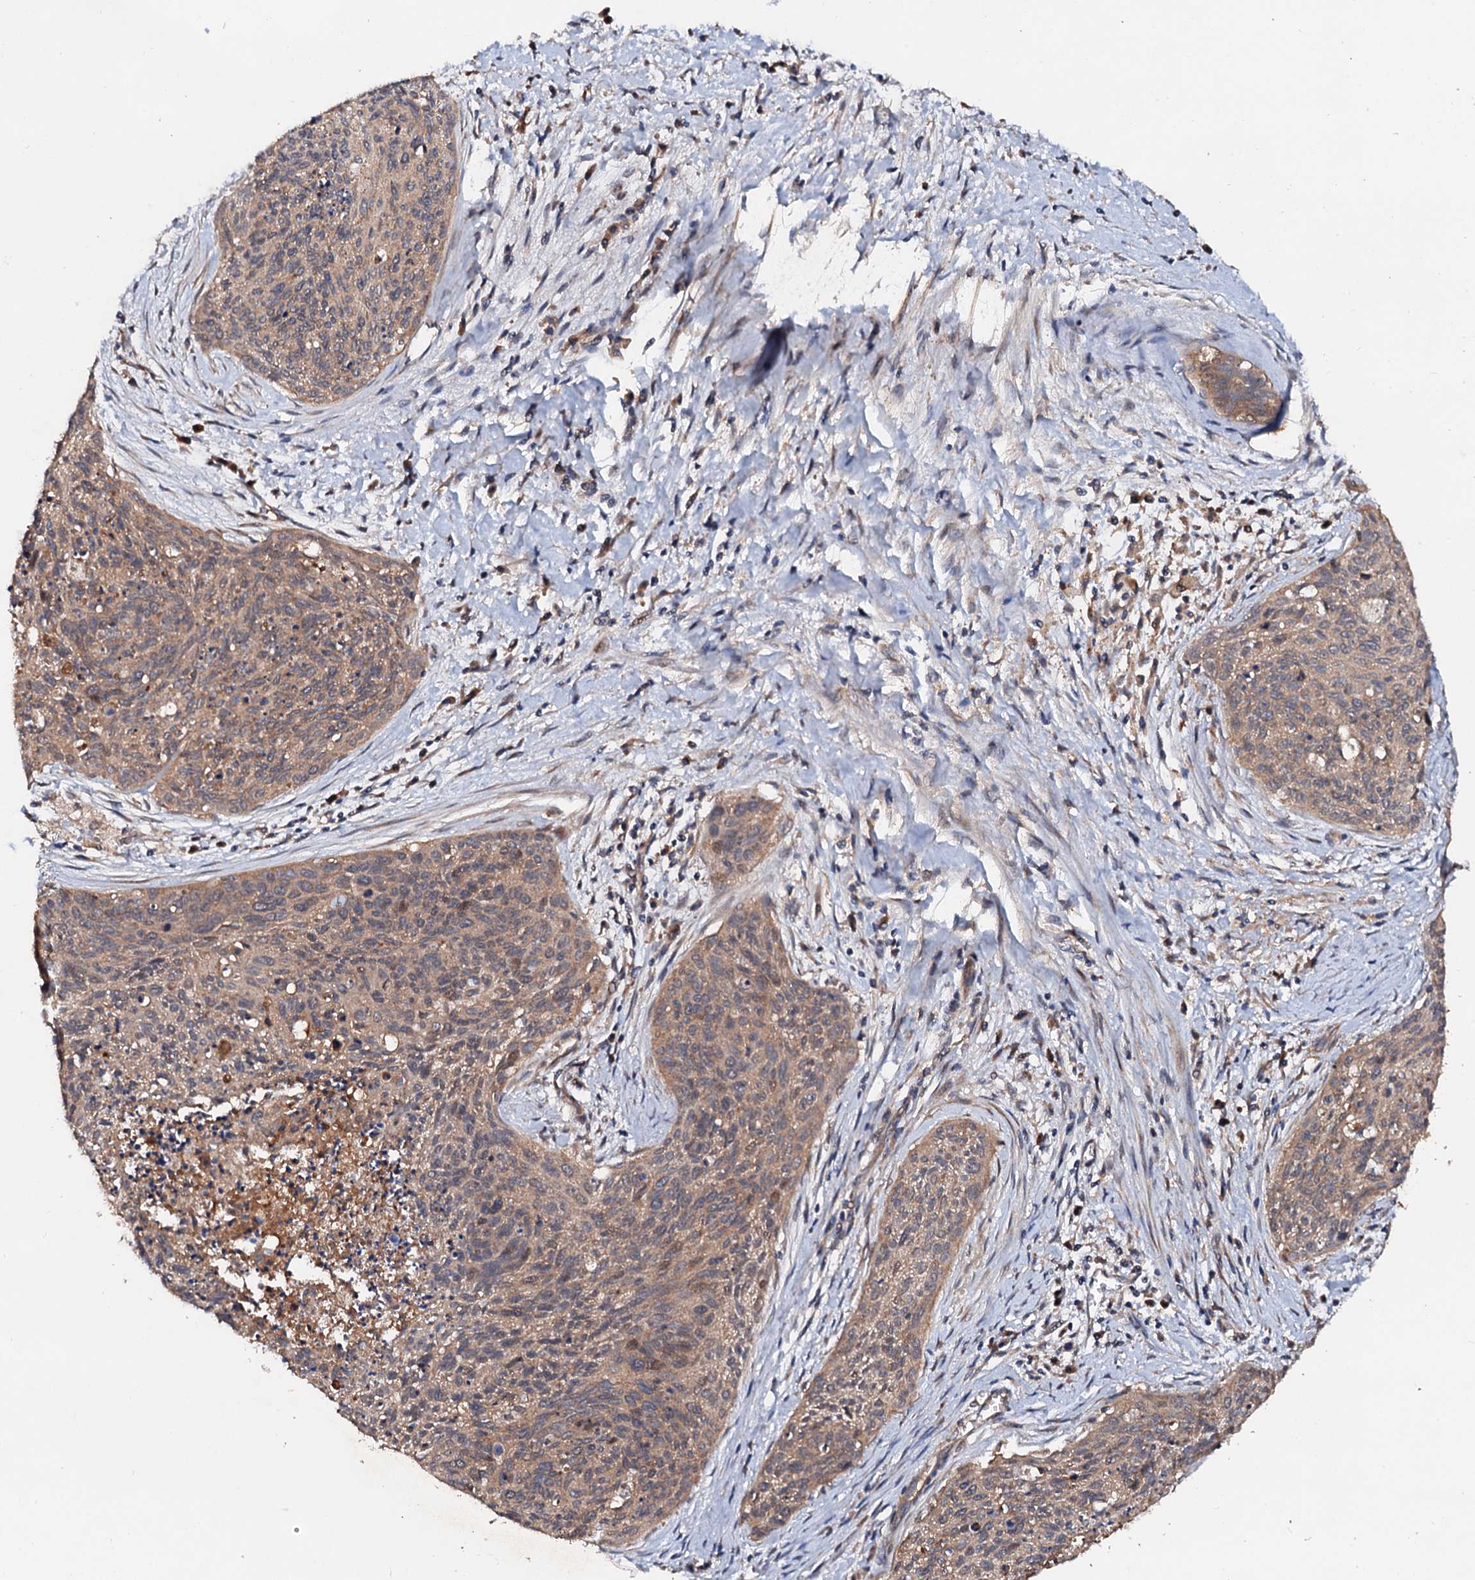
{"staining": {"intensity": "moderate", "quantity": ">75%", "location": "cytoplasmic/membranous"}, "tissue": "cervical cancer", "cell_type": "Tumor cells", "image_type": "cancer", "snomed": [{"axis": "morphology", "description": "Squamous cell carcinoma, NOS"}, {"axis": "topography", "description": "Cervix"}], "caption": "This photomicrograph displays cervical cancer stained with immunohistochemistry (IHC) to label a protein in brown. The cytoplasmic/membranous of tumor cells show moderate positivity for the protein. Nuclei are counter-stained blue.", "gene": "EXTL1", "patient": {"sex": "female", "age": 55}}